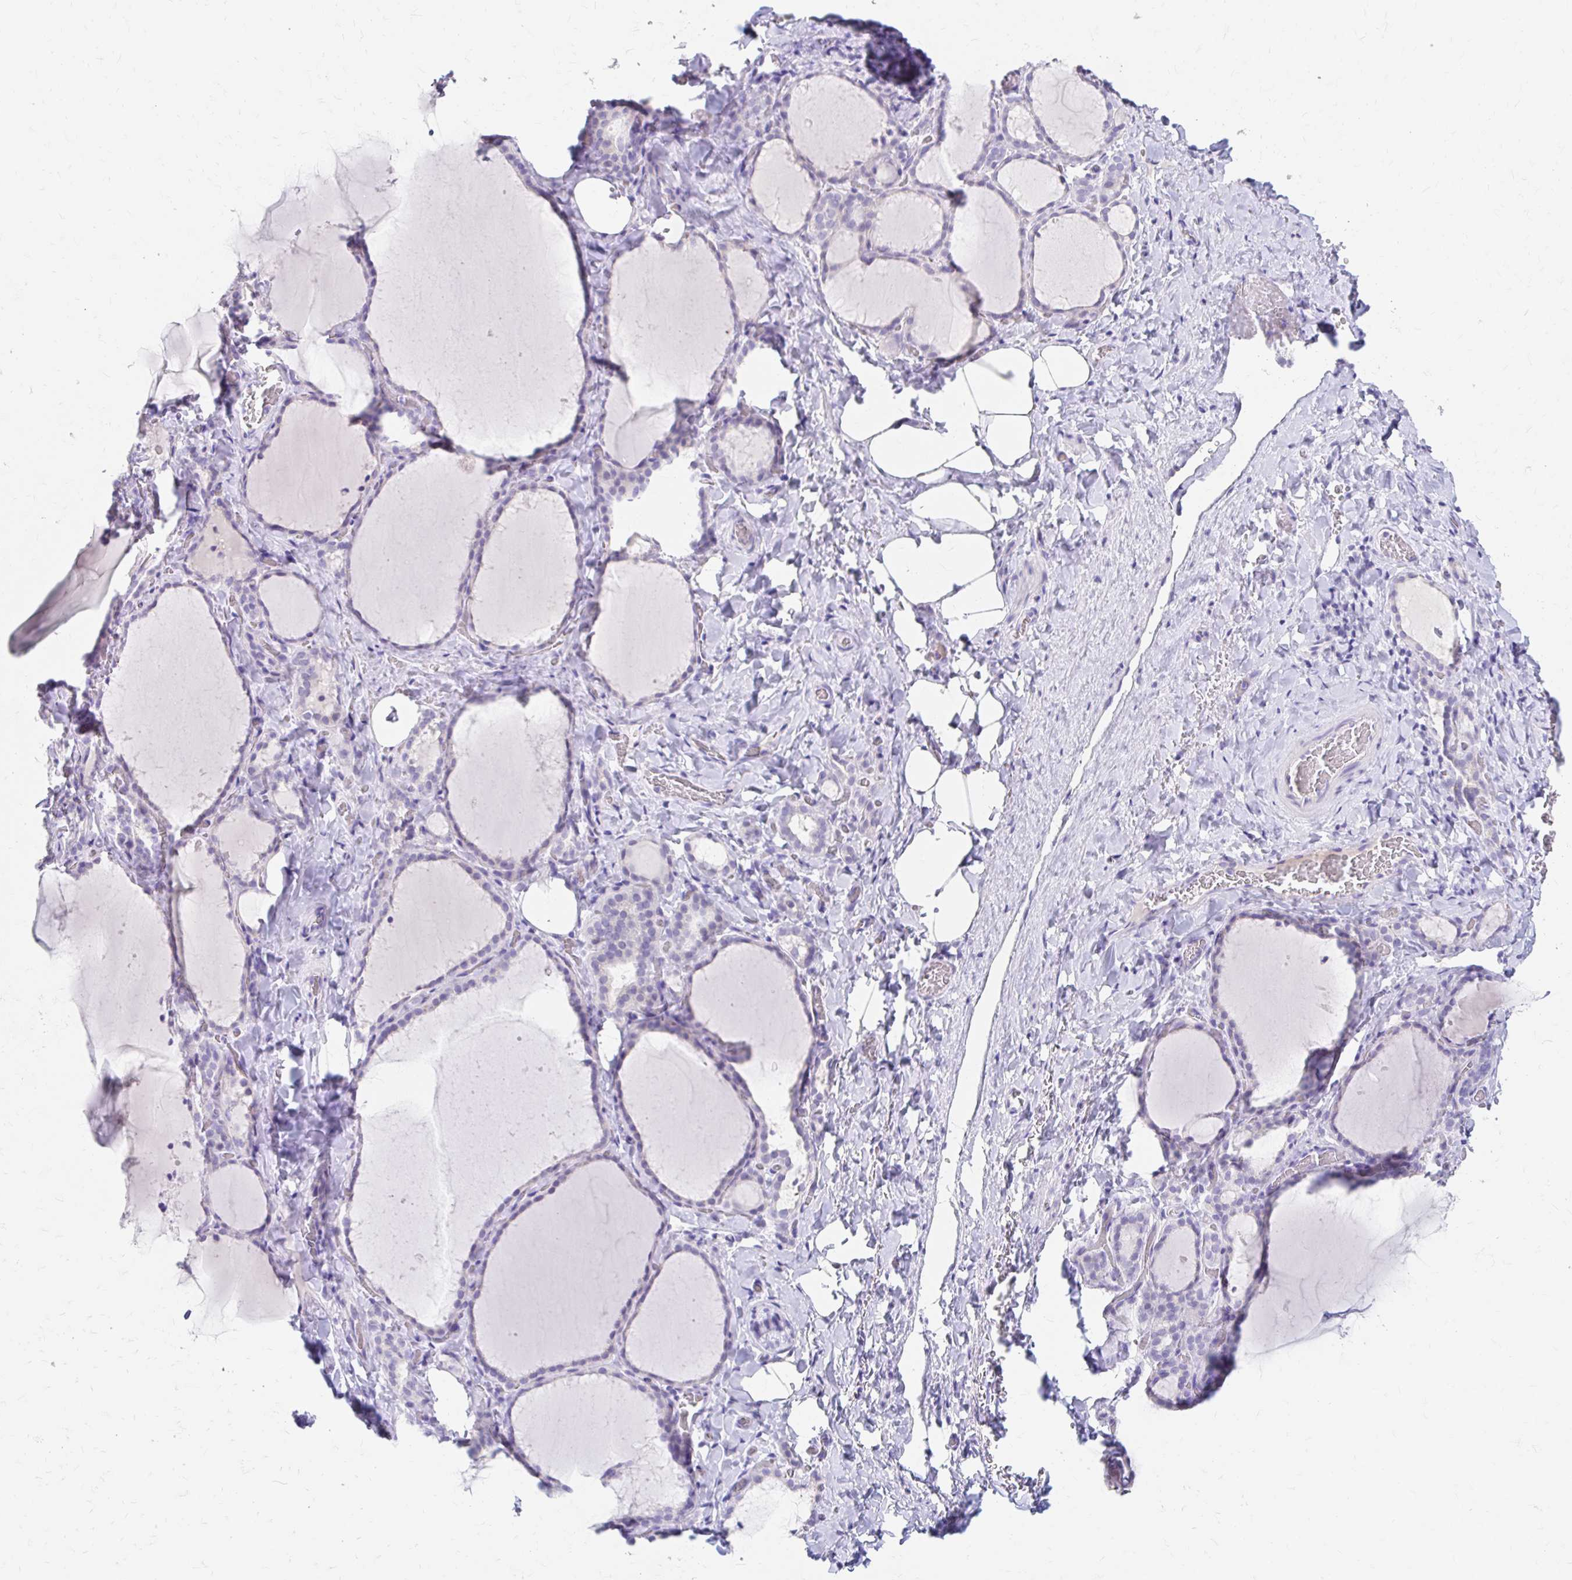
{"staining": {"intensity": "negative", "quantity": "none", "location": "none"}, "tissue": "thyroid gland", "cell_type": "Glandular cells", "image_type": "normal", "snomed": [{"axis": "morphology", "description": "Normal tissue, NOS"}, {"axis": "topography", "description": "Thyroid gland"}], "caption": "An IHC micrograph of normal thyroid gland is shown. There is no staining in glandular cells of thyroid gland.", "gene": "AZGP1", "patient": {"sex": "female", "age": 22}}